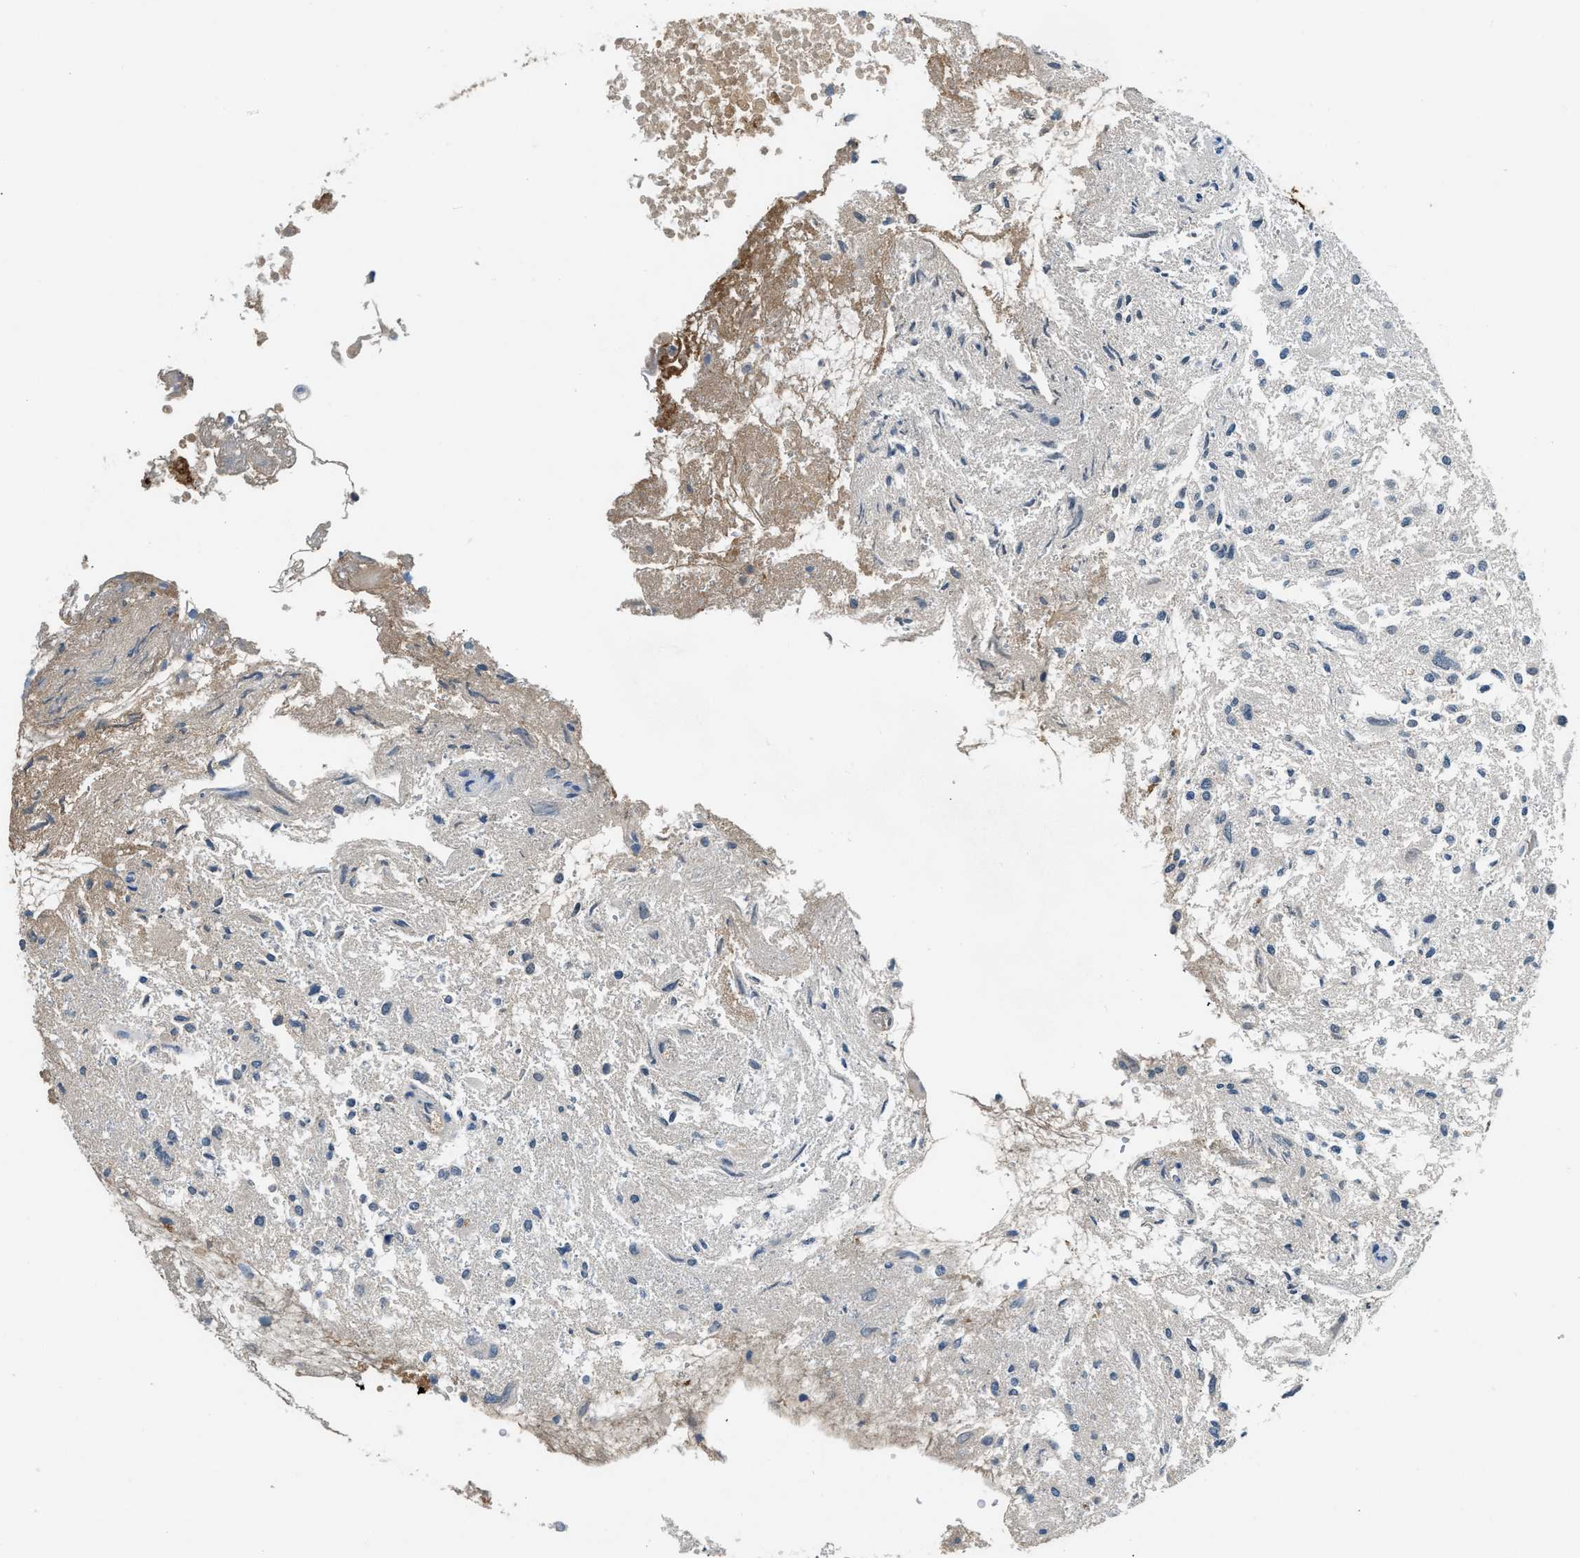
{"staining": {"intensity": "negative", "quantity": "none", "location": "none"}, "tissue": "glioma", "cell_type": "Tumor cells", "image_type": "cancer", "snomed": [{"axis": "morphology", "description": "Glioma, malignant, High grade"}, {"axis": "topography", "description": "Brain"}], "caption": "High power microscopy histopathology image of an immunohistochemistry (IHC) photomicrograph of high-grade glioma (malignant), revealing no significant staining in tumor cells.", "gene": "STC1", "patient": {"sex": "female", "age": 59}}